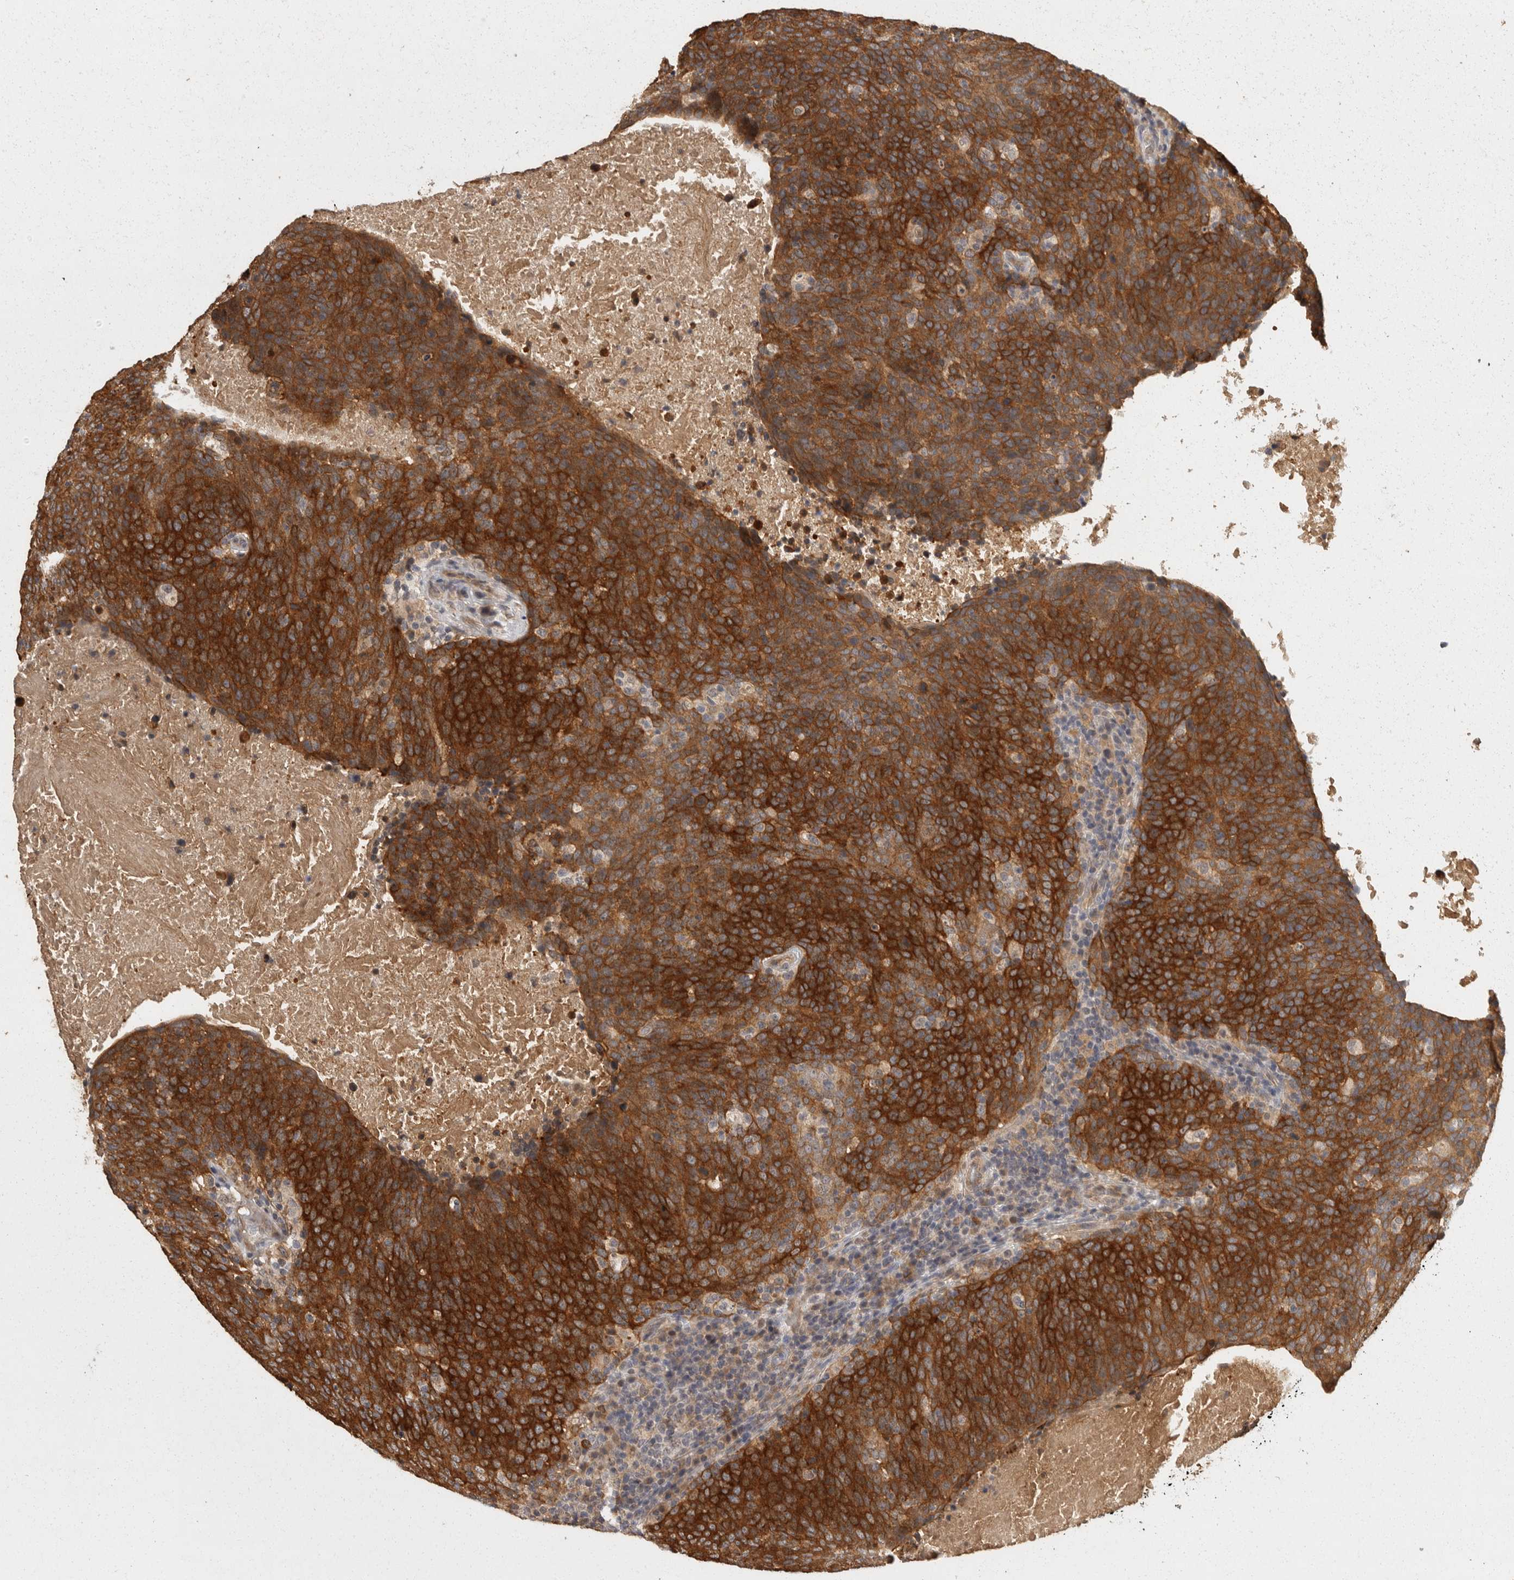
{"staining": {"intensity": "strong", "quantity": ">75%", "location": "cytoplasmic/membranous"}, "tissue": "head and neck cancer", "cell_type": "Tumor cells", "image_type": "cancer", "snomed": [{"axis": "morphology", "description": "Squamous cell carcinoma, NOS"}, {"axis": "morphology", "description": "Squamous cell carcinoma, metastatic, NOS"}, {"axis": "topography", "description": "Lymph node"}, {"axis": "topography", "description": "Head-Neck"}], "caption": "Brown immunohistochemical staining in human head and neck cancer (metastatic squamous cell carcinoma) displays strong cytoplasmic/membranous positivity in about >75% of tumor cells.", "gene": "BAIAP2", "patient": {"sex": "male", "age": 62}}